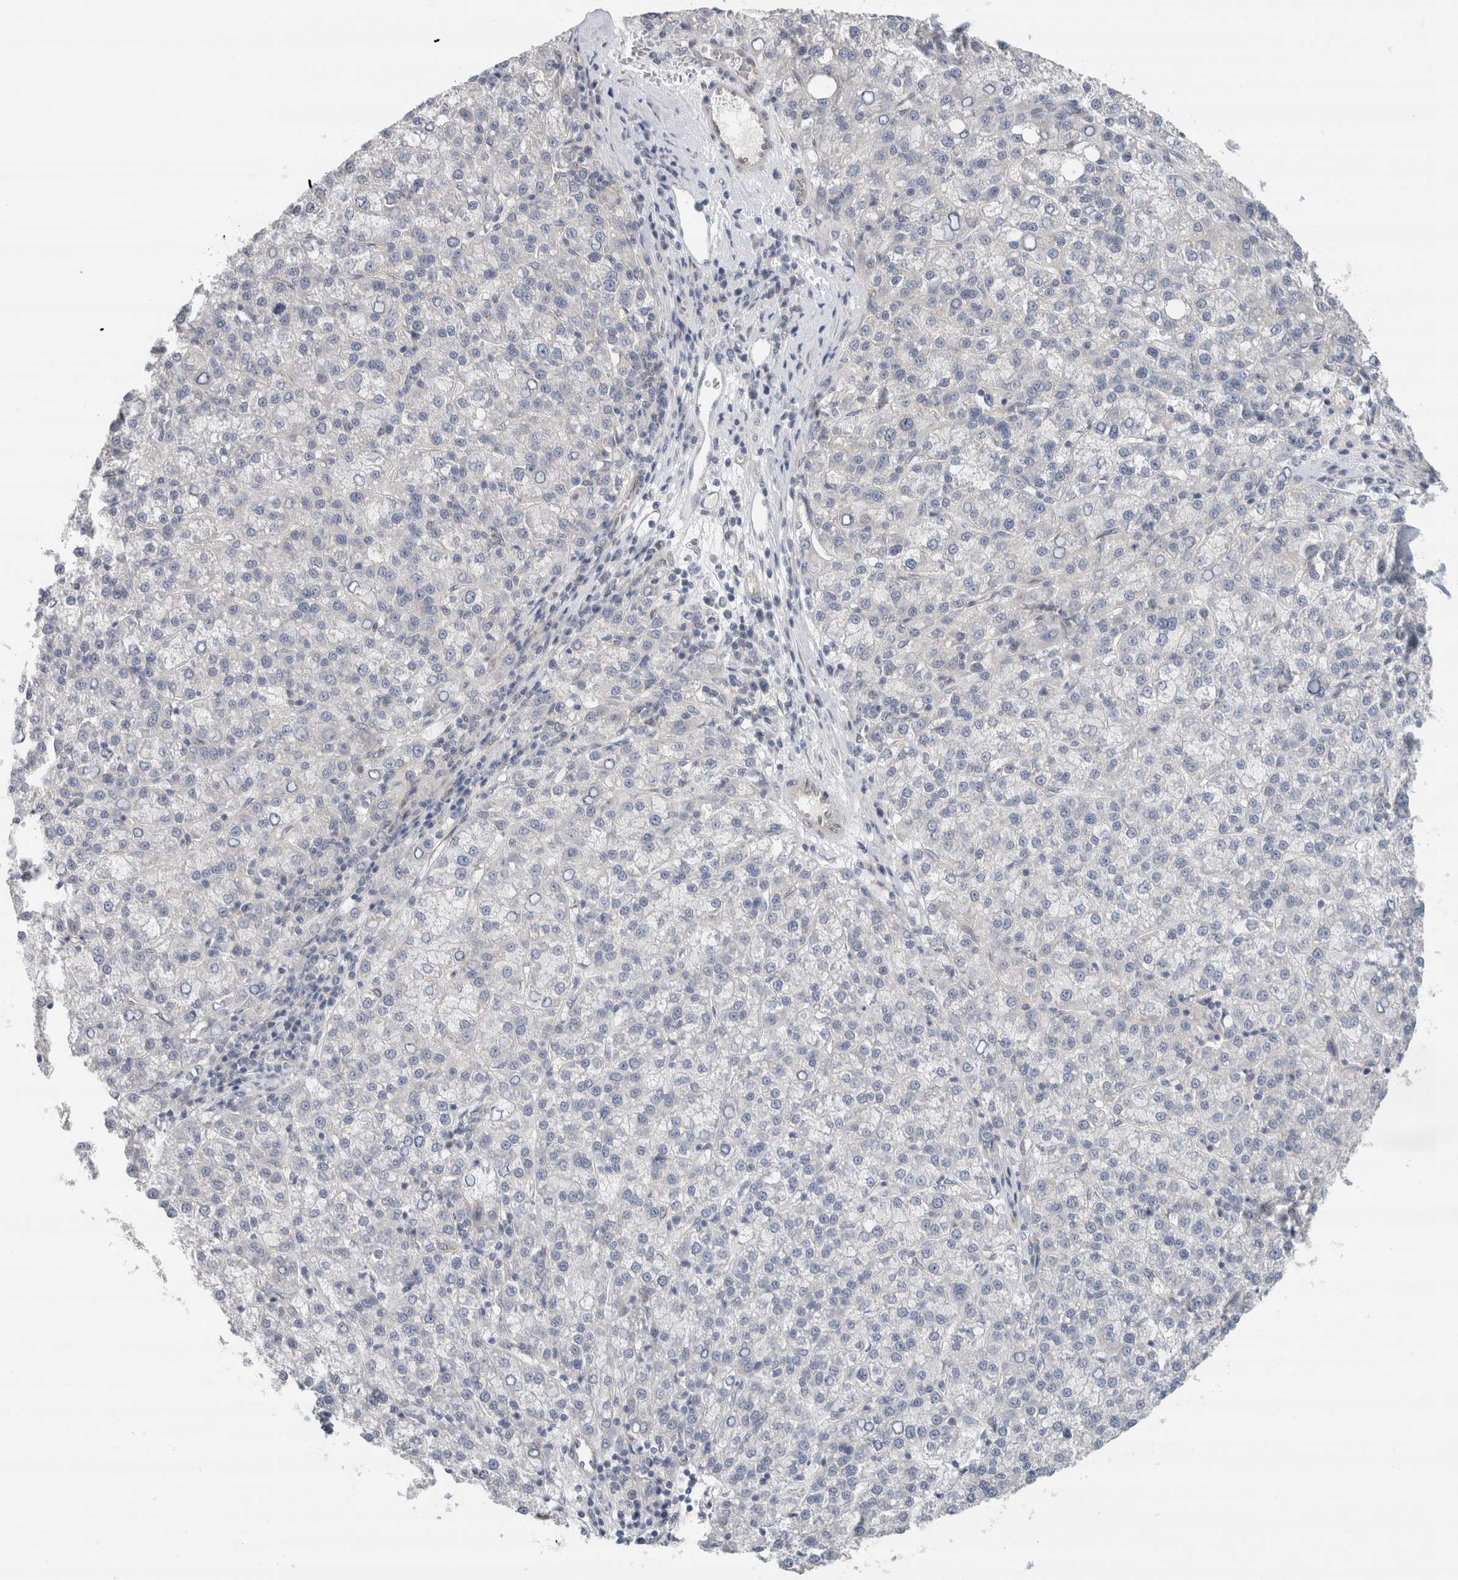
{"staining": {"intensity": "negative", "quantity": "none", "location": "none"}, "tissue": "liver cancer", "cell_type": "Tumor cells", "image_type": "cancer", "snomed": [{"axis": "morphology", "description": "Carcinoma, Hepatocellular, NOS"}, {"axis": "topography", "description": "Liver"}], "caption": "Liver hepatocellular carcinoma was stained to show a protein in brown. There is no significant staining in tumor cells. The staining is performed using DAB (3,3'-diaminobenzidine) brown chromogen with nuclei counter-stained in using hematoxylin.", "gene": "EIF4G3", "patient": {"sex": "female", "age": 58}}